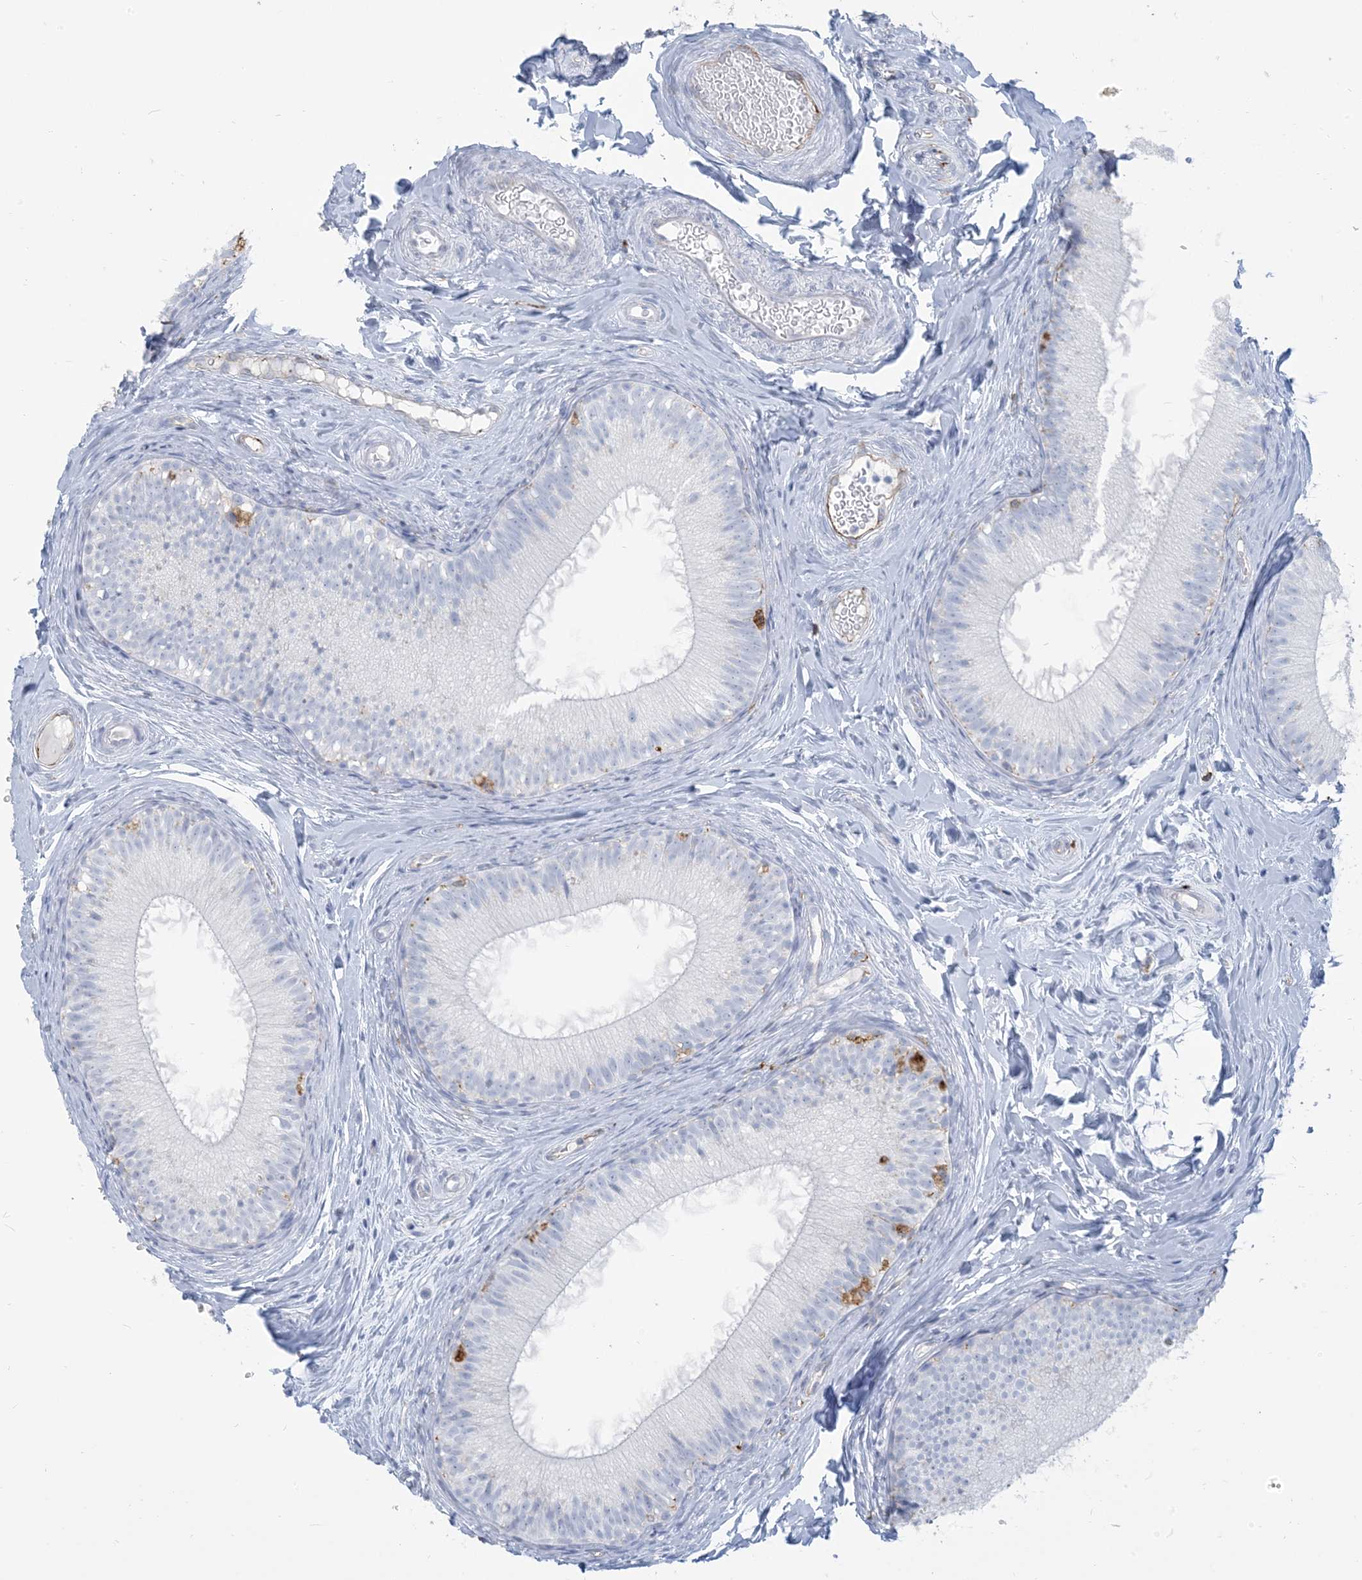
{"staining": {"intensity": "weak", "quantity": "<25%", "location": "cytoplasmic/membranous"}, "tissue": "epididymis", "cell_type": "Glandular cells", "image_type": "normal", "snomed": [{"axis": "morphology", "description": "Normal tissue, NOS"}, {"axis": "topography", "description": "Epididymis"}], "caption": "Immunohistochemical staining of normal epididymis displays no significant staining in glandular cells.", "gene": "HLA", "patient": {"sex": "male", "age": 34}}